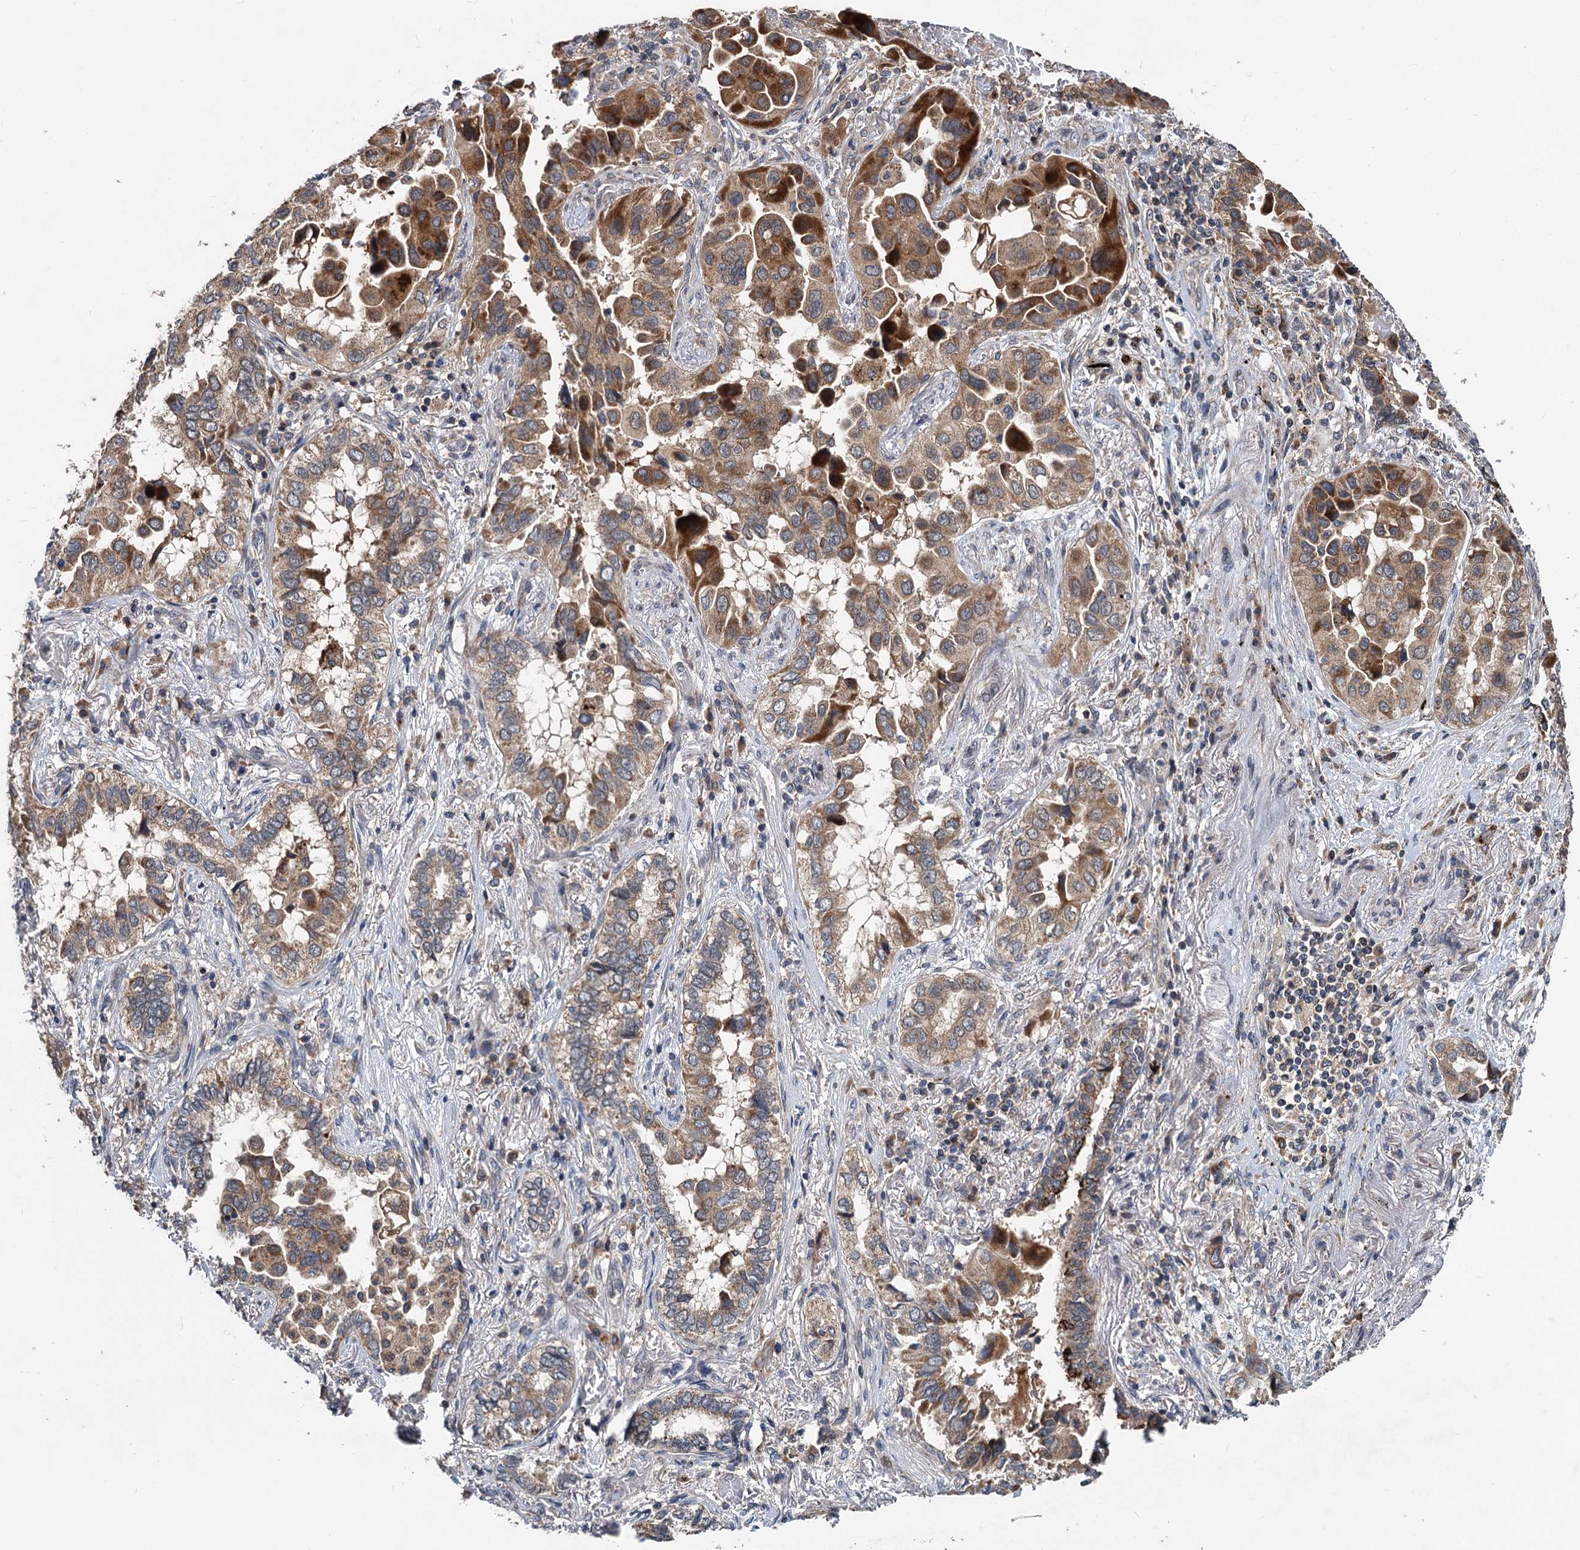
{"staining": {"intensity": "strong", "quantity": ">75%", "location": "cytoplasmic/membranous"}, "tissue": "lung cancer", "cell_type": "Tumor cells", "image_type": "cancer", "snomed": [{"axis": "morphology", "description": "Adenocarcinoma, NOS"}, {"axis": "topography", "description": "Lung"}], "caption": "Protein positivity by IHC reveals strong cytoplasmic/membranous positivity in approximately >75% of tumor cells in adenocarcinoma (lung). (Brightfield microscopy of DAB IHC at high magnification).", "gene": "OTUB1", "patient": {"sex": "female", "age": 76}}